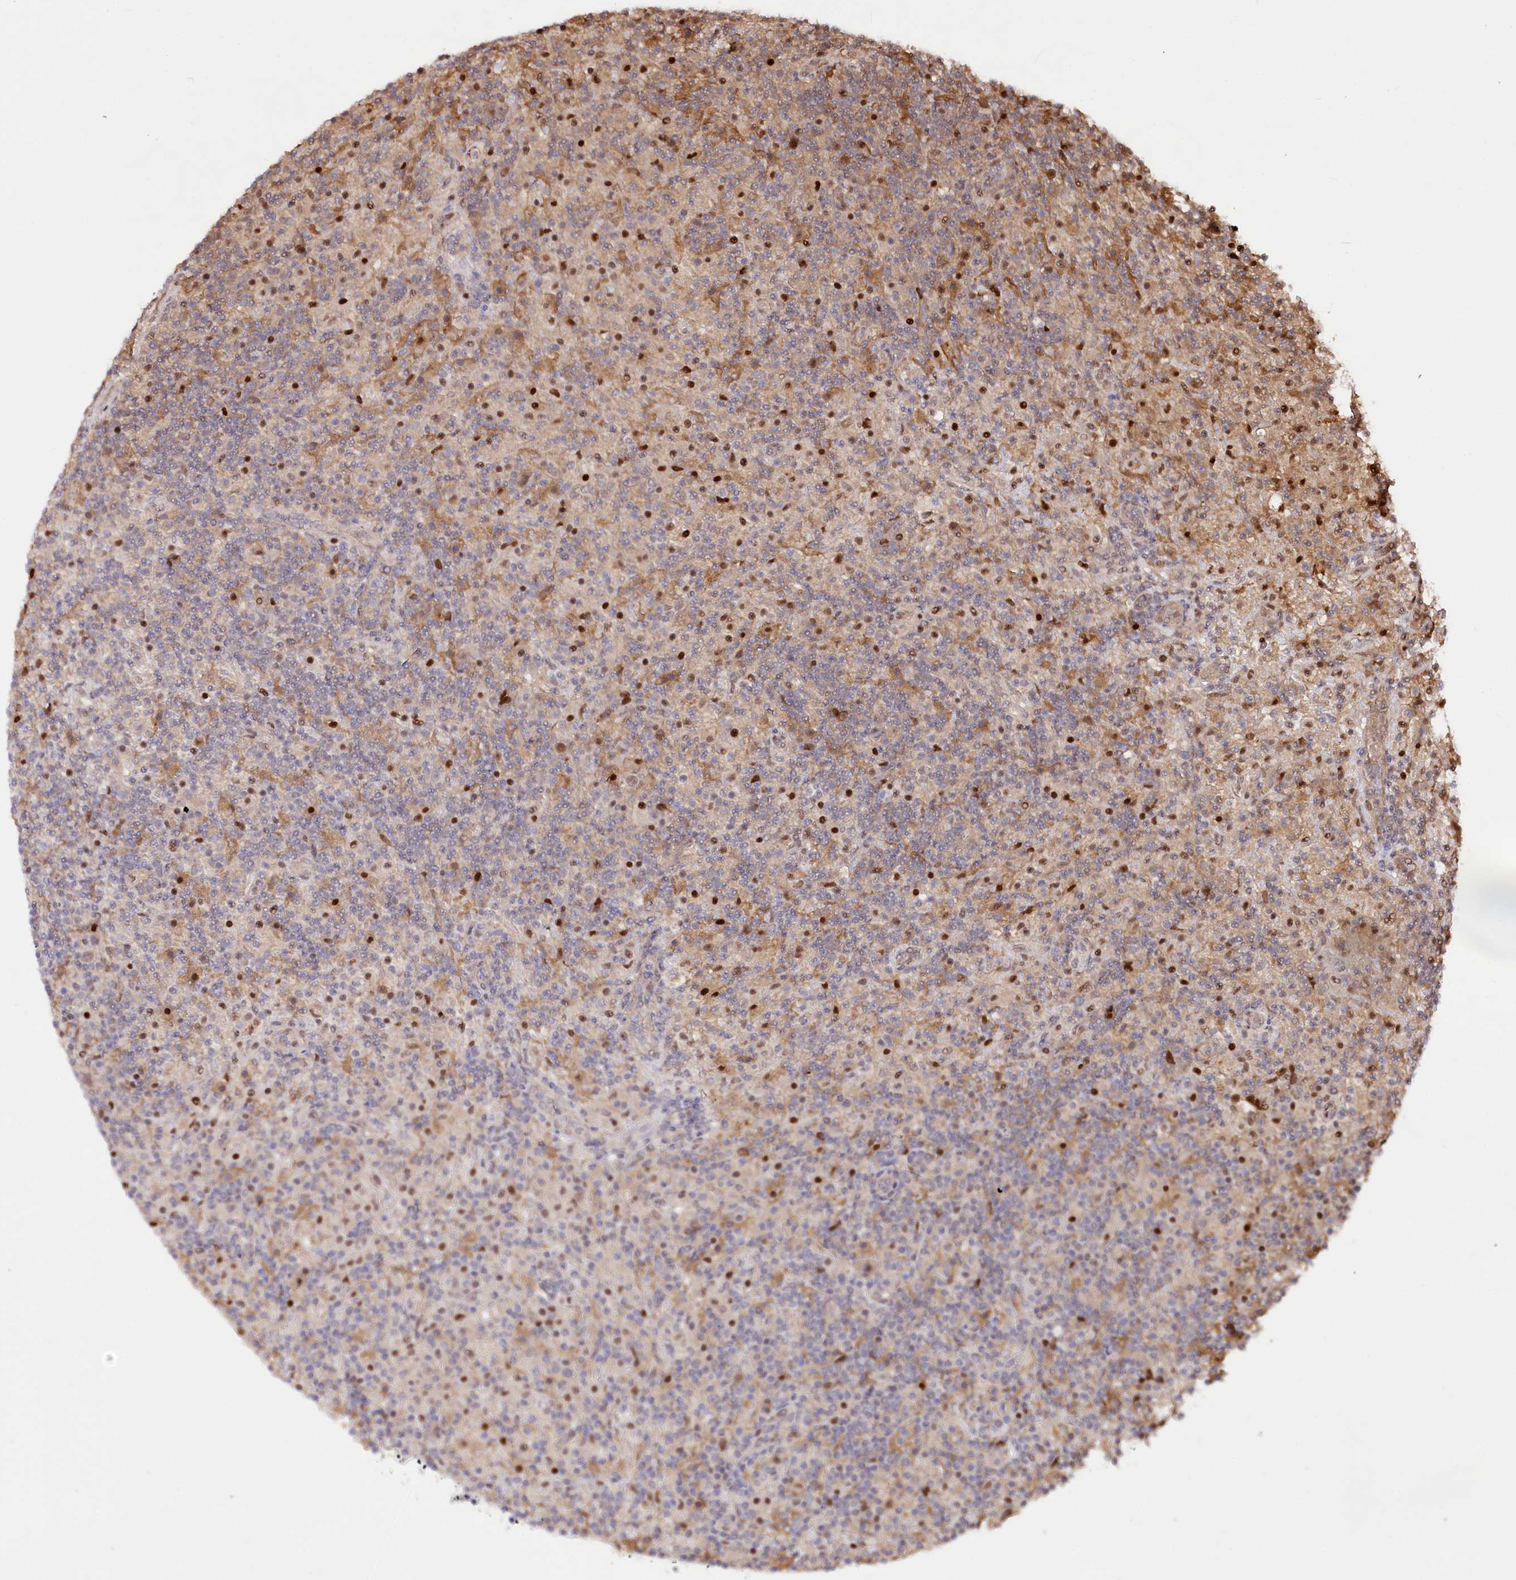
{"staining": {"intensity": "moderate", "quantity": "<25%", "location": "cytoplasmic/membranous"}, "tissue": "lymphoma", "cell_type": "Tumor cells", "image_type": "cancer", "snomed": [{"axis": "morphology", "description": "Hodgkin's disease, NOS"}, {"axis": "topography", "description": "Lymph node"}], "caption": "Immunohistochemical staining of Hodgkin's disease shows low levels of moderate cytoplasmic/membranous protein staining in approximately <25% of tumor cells.", "gene": "PSMA1", "patient": {"sex": "male", "age": 70}}